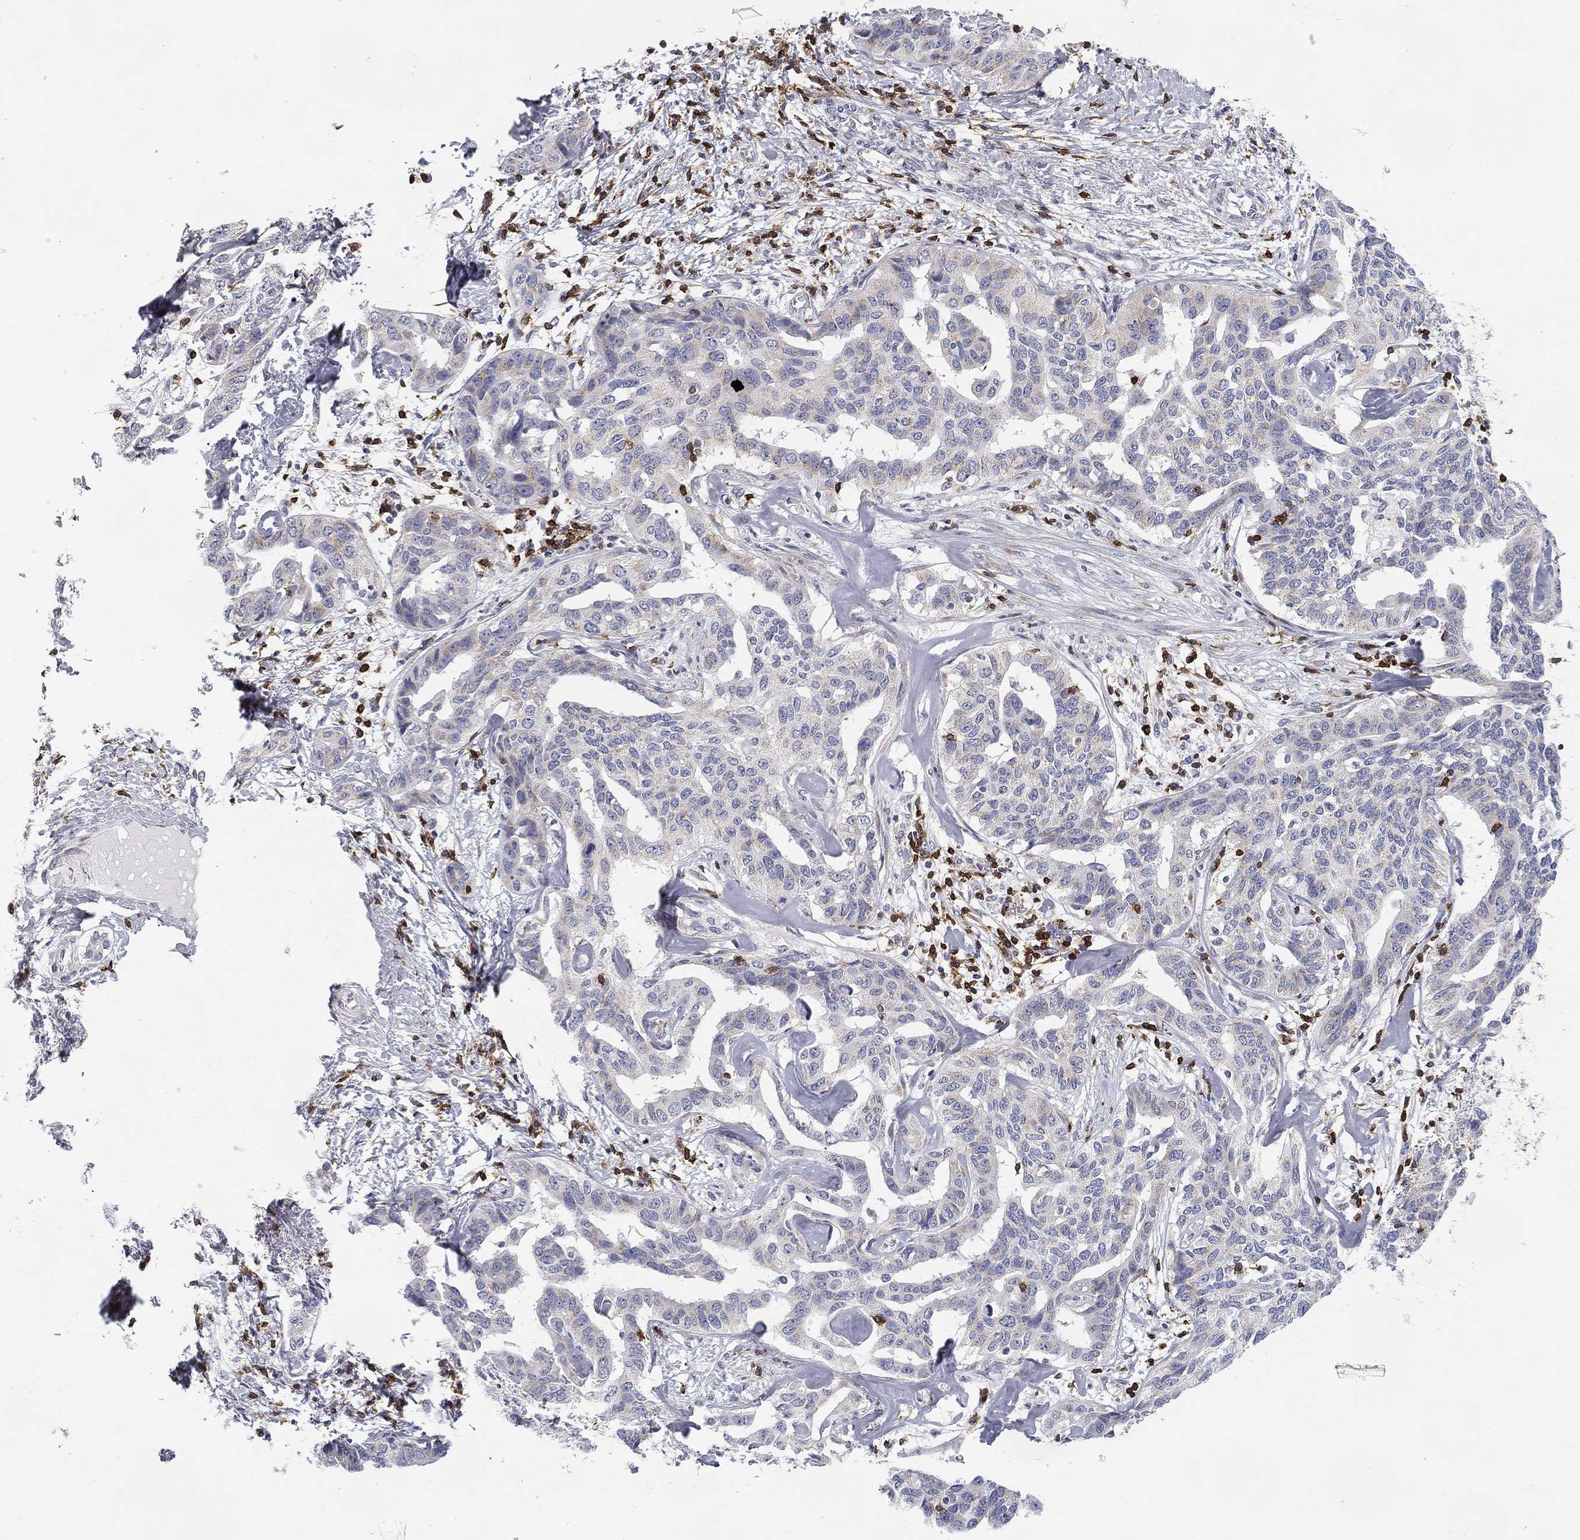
{"staining": {"intensity": "negative", "quantity": "none", "location": "none"}, "tissue": "liver cancer", "cell_type": "Tumor cells", "image_type": "cancer", "snomed": [{"axis": "morphology", "description": "Cholangiocarcinoma"}, {"axis": "topography", "description": "Liver"}], "caption": "This is an IHC image of human liver cancer. There is no staining in tumor cells.", "gene": "TRAT1", "patient": {"sex": "male", "age": 59}}